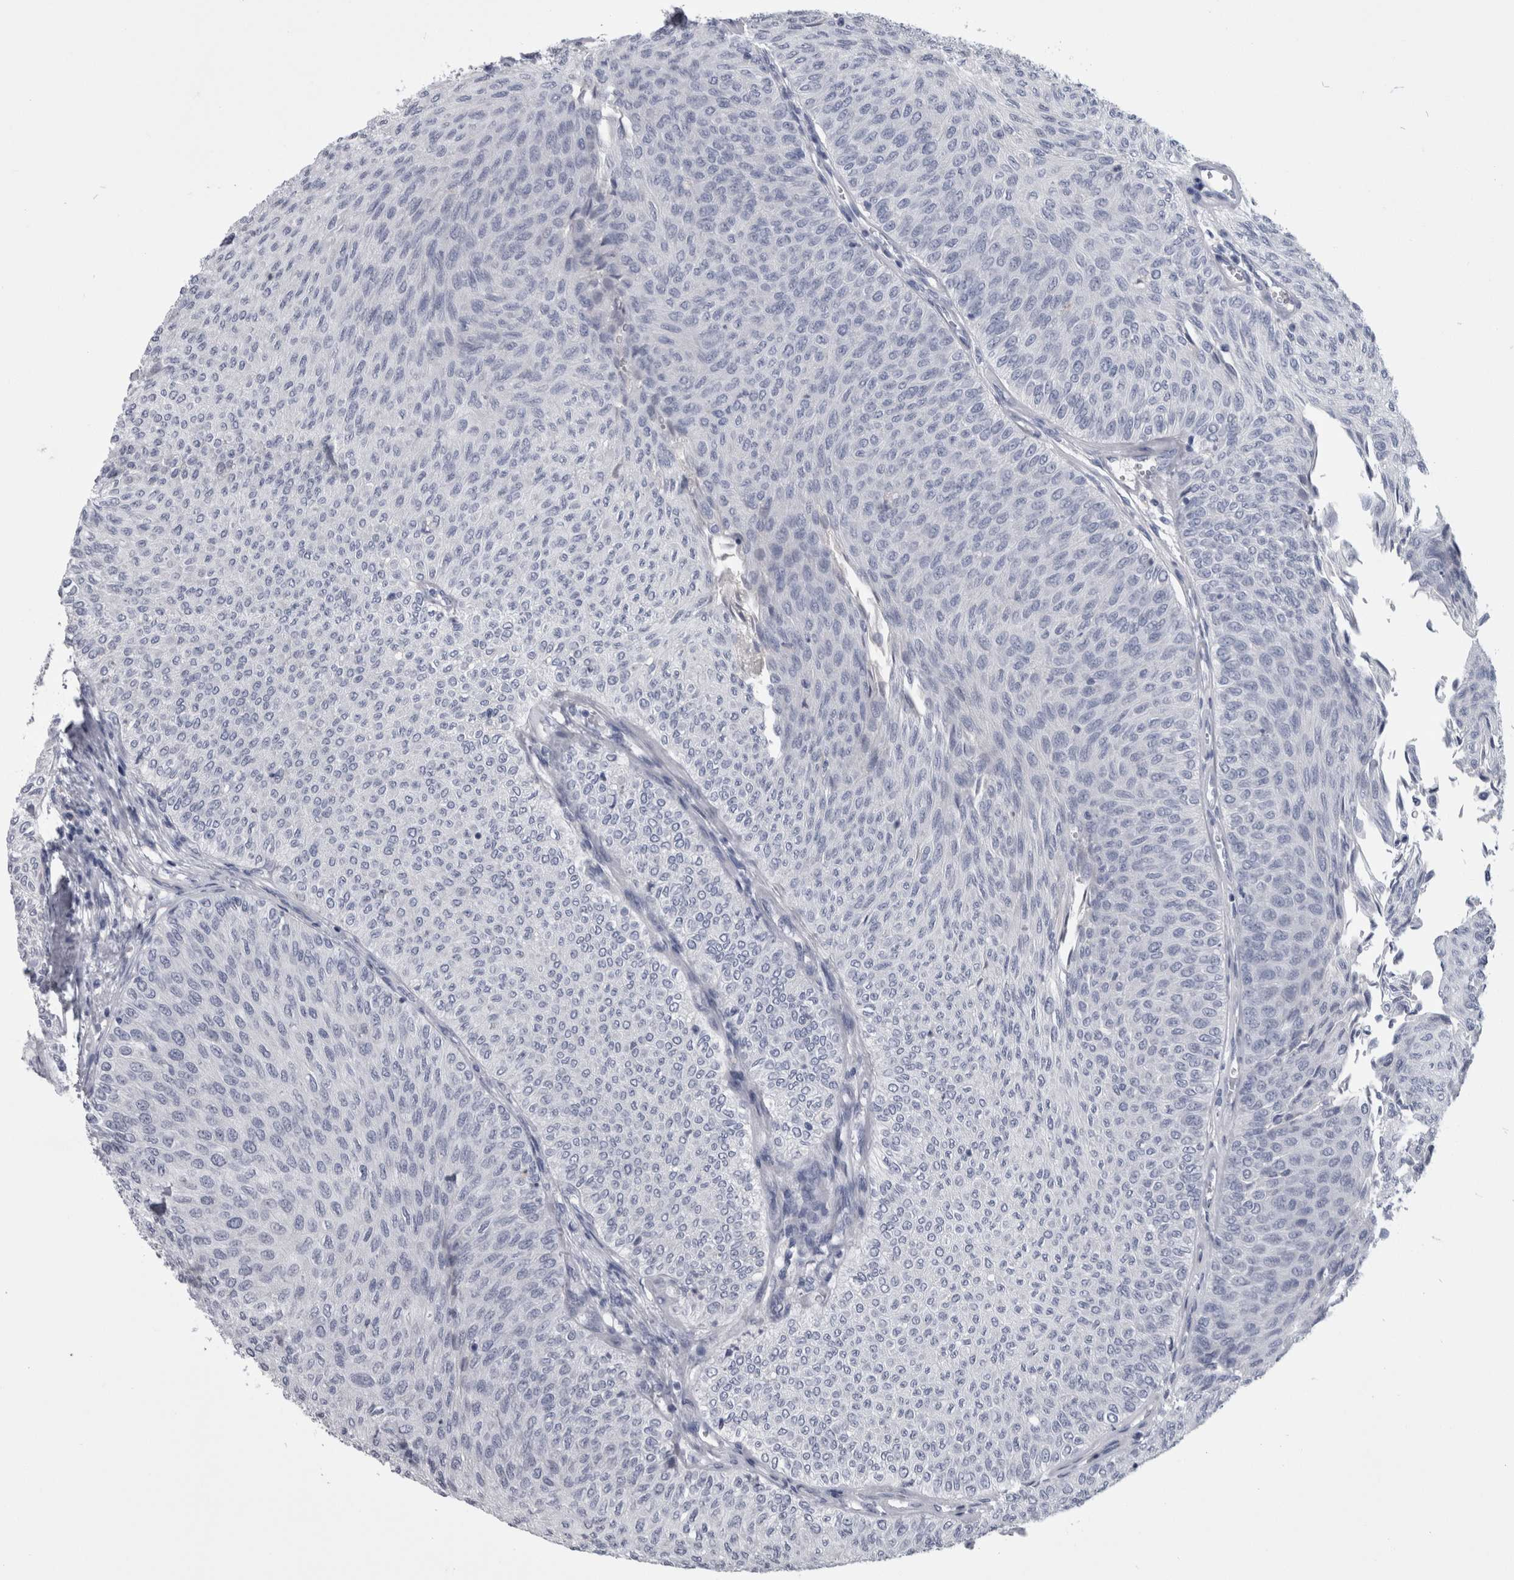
{"staining": {"intensity": "negative", "quantity": "none", "location": "none"}, "tissue": "urothelial cancer", "cell_type": "Tumor cells", "image_type": "cancer", "snomed": [{"axis": "morphology", "description": "Urothelial carcinoma, Low grade"}, {"axis": "topography", "description": "Urinary bladder"}], "caption": "DAB immunohistochemical staining of low-grade urothelial carcinoma demonstrates no significant expression in tumor cells.", "gene": "PAX5", "patient": {"sex": "male", "age": 78}}